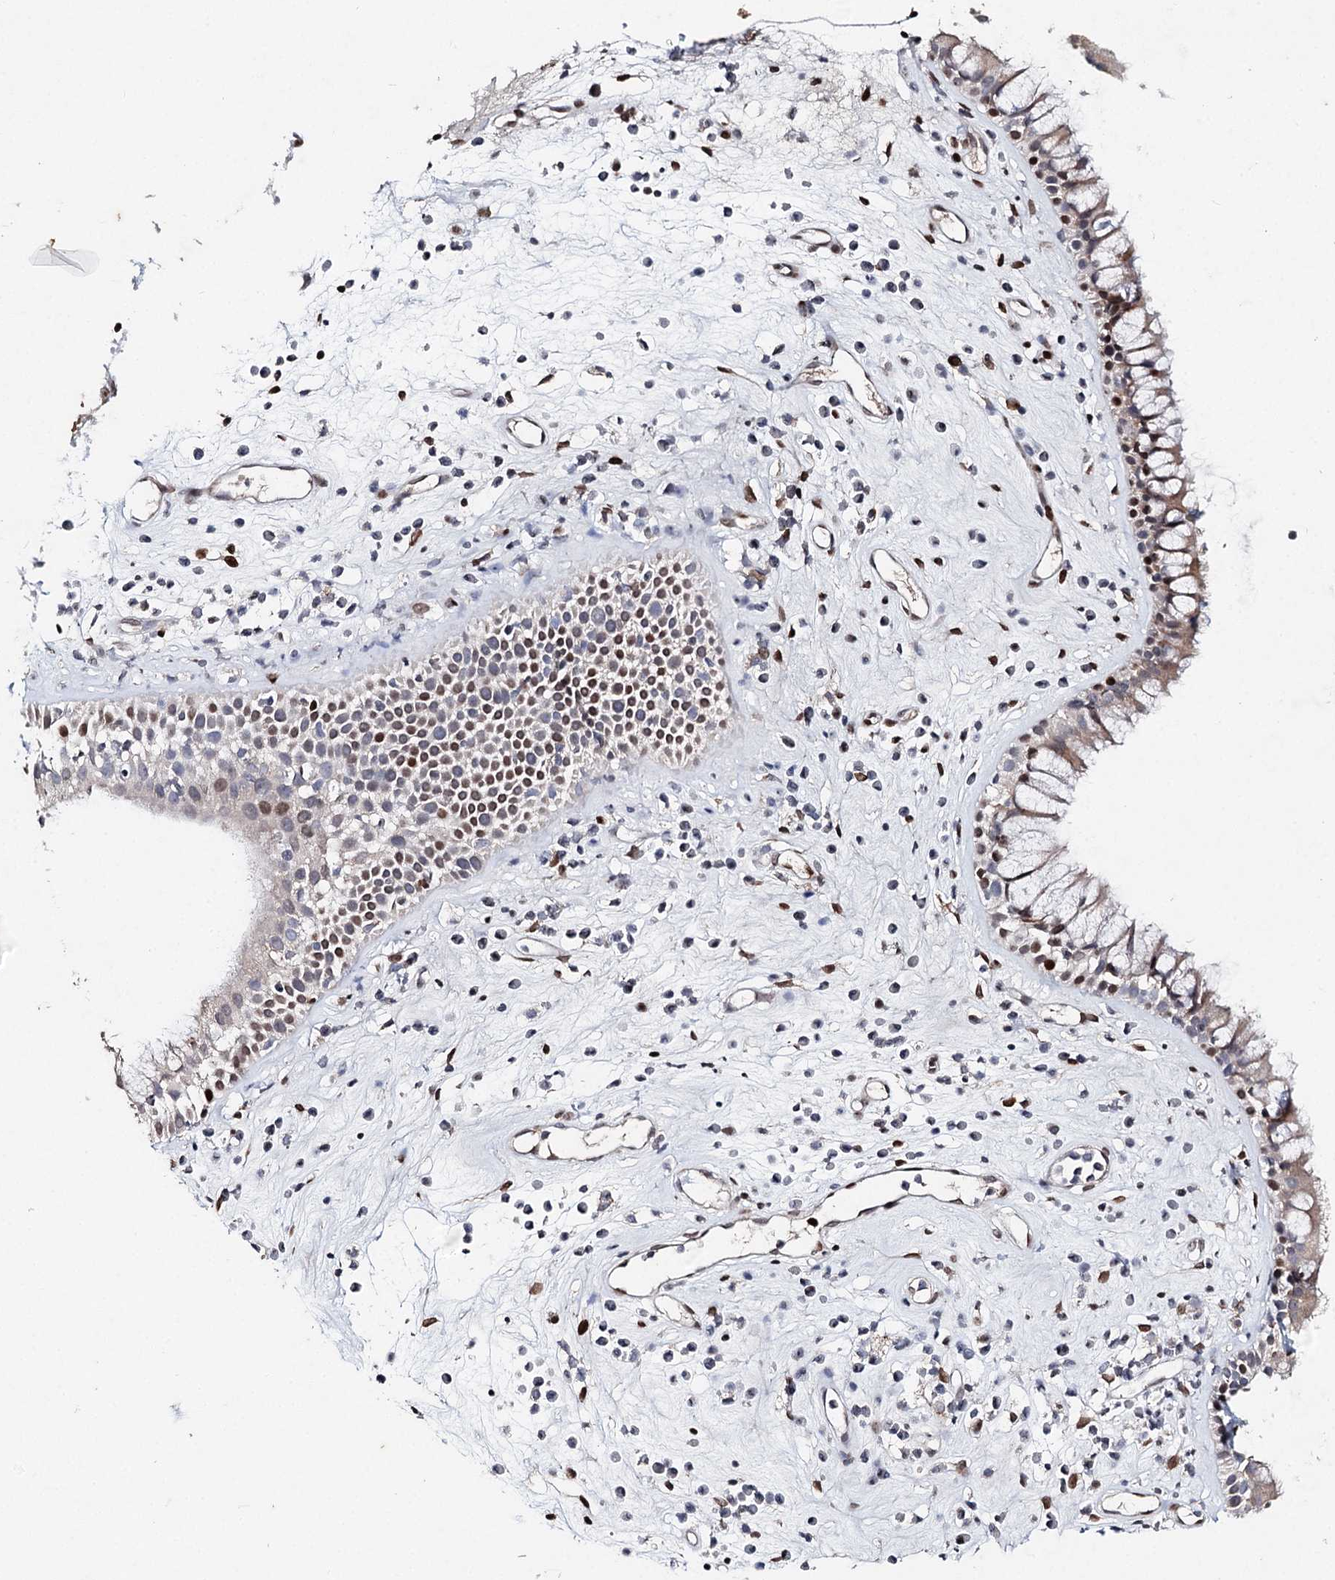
{"staining": {"intensity": "moderate", "quantity": "25%-75%", "location": "cytoplasmic/membranous,nuclear"}, "tissue": "nasopharynx", "cell_type": "Respiratory epithelial cells", "image_type": "normal", "snomed": [{"axis": "morphology", "description": "Normal tissue, NOS"}, {"axis": "morphology", "description": "Inflammation, NOS"}, {"axis": "topography", "description": "Nasopharynx"}], "caption": "IHC image of normal nasopharynx: human nasopharynx stained using immunohistochemistry reveals medium levels of moderate protein expression localized specifically in the cytoplasmic/membranous,nuclear of respiratory epithelial cells, appearing as a cytoplasmic/membranous,nuclear brown color.", "gene": "FRMD4A", "patient": {"sex": "male", "age": 29}}